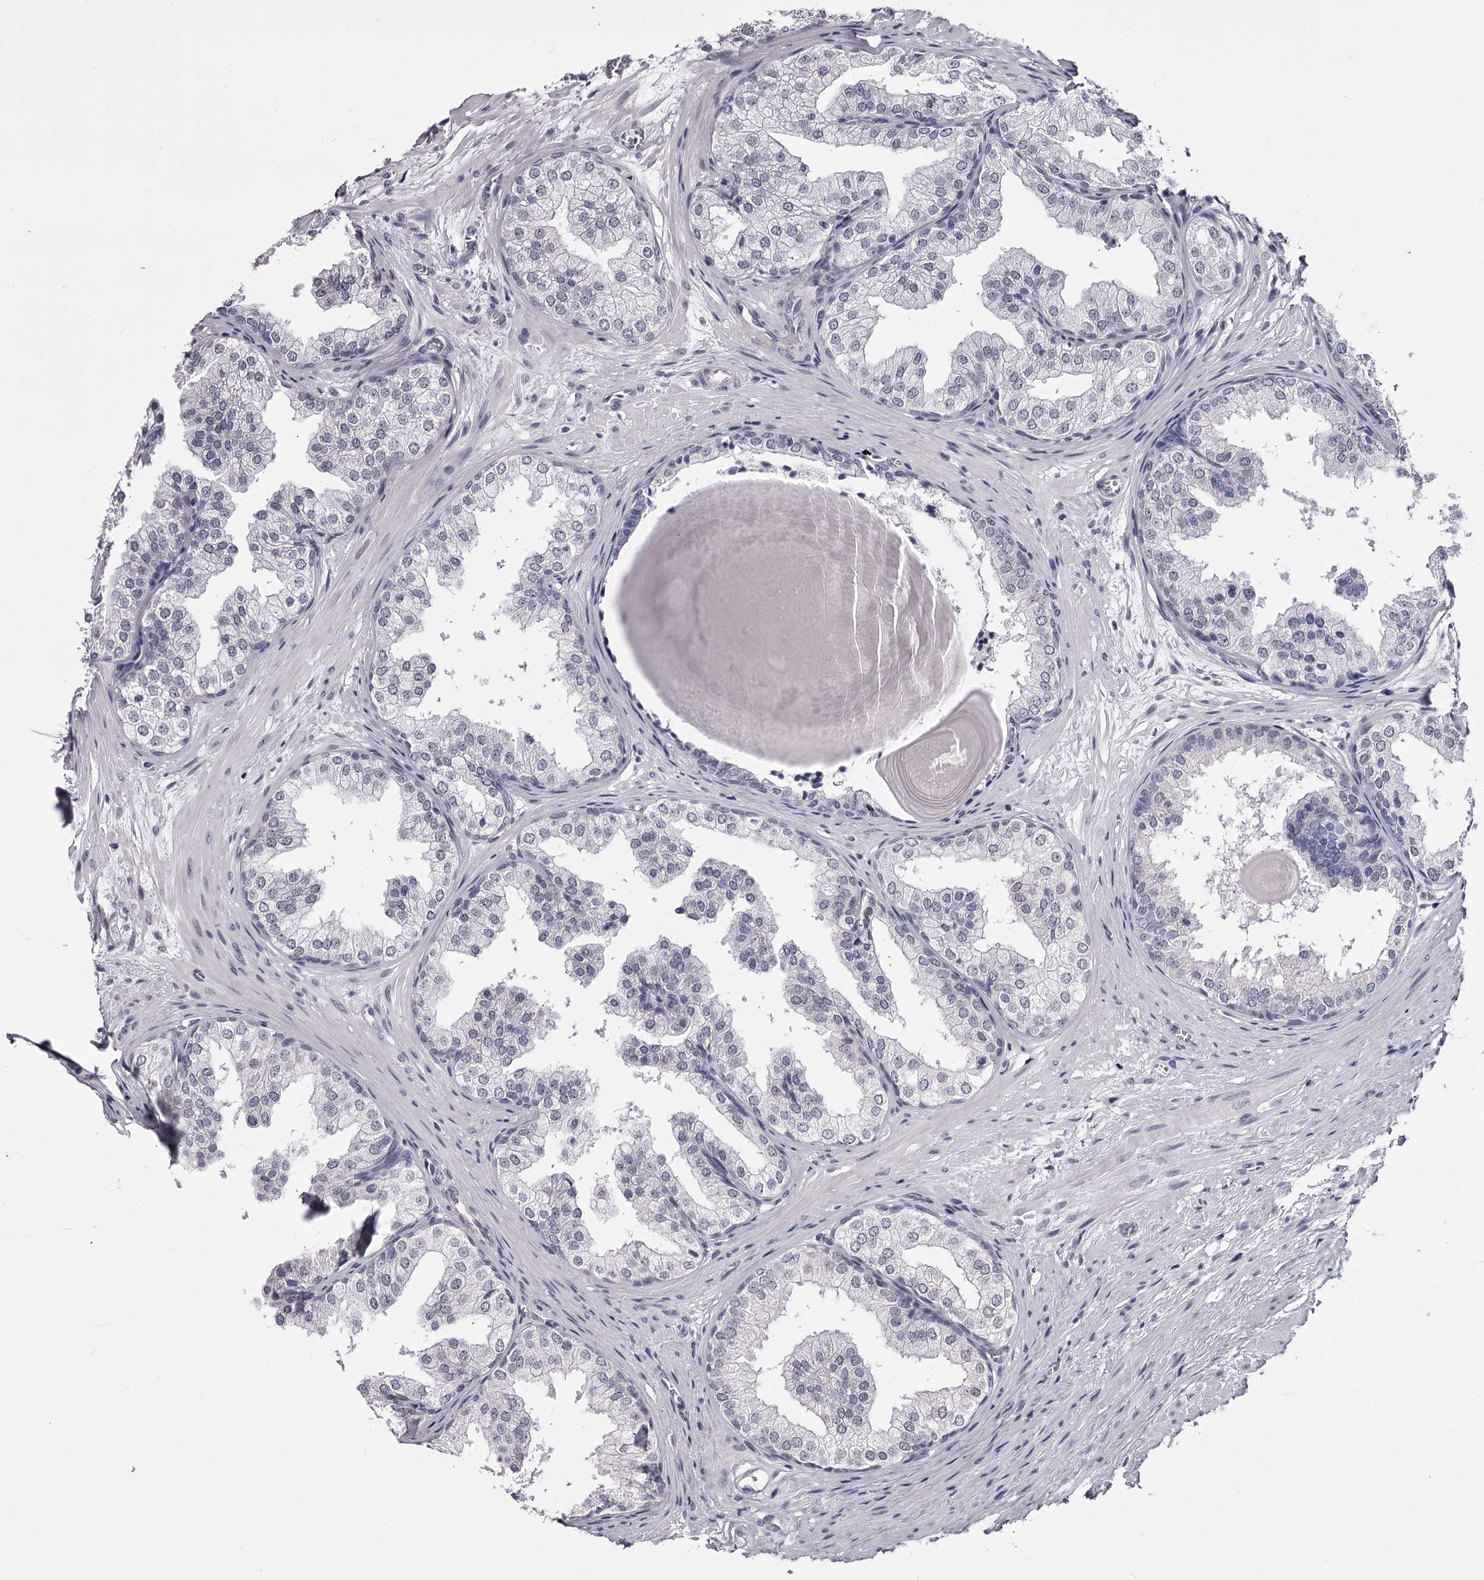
{"staining": {"intensity": "negative", "quantity": "none", "location": "none"}, "tissue": "prostate", "cell_type": "Glandular cells", "image_type": "normal", "snomed": [{"axis": "morphology", "description": "Normal tissue, NOS"}, {"axis": "topography", "description": "Prostate"}], "caption": "This is an IHC histopathology image of normal human prostate. There is no positivity in glandular cells.", "gene": "OVOL2", "patient": {"sex": "male", "age": 48}}